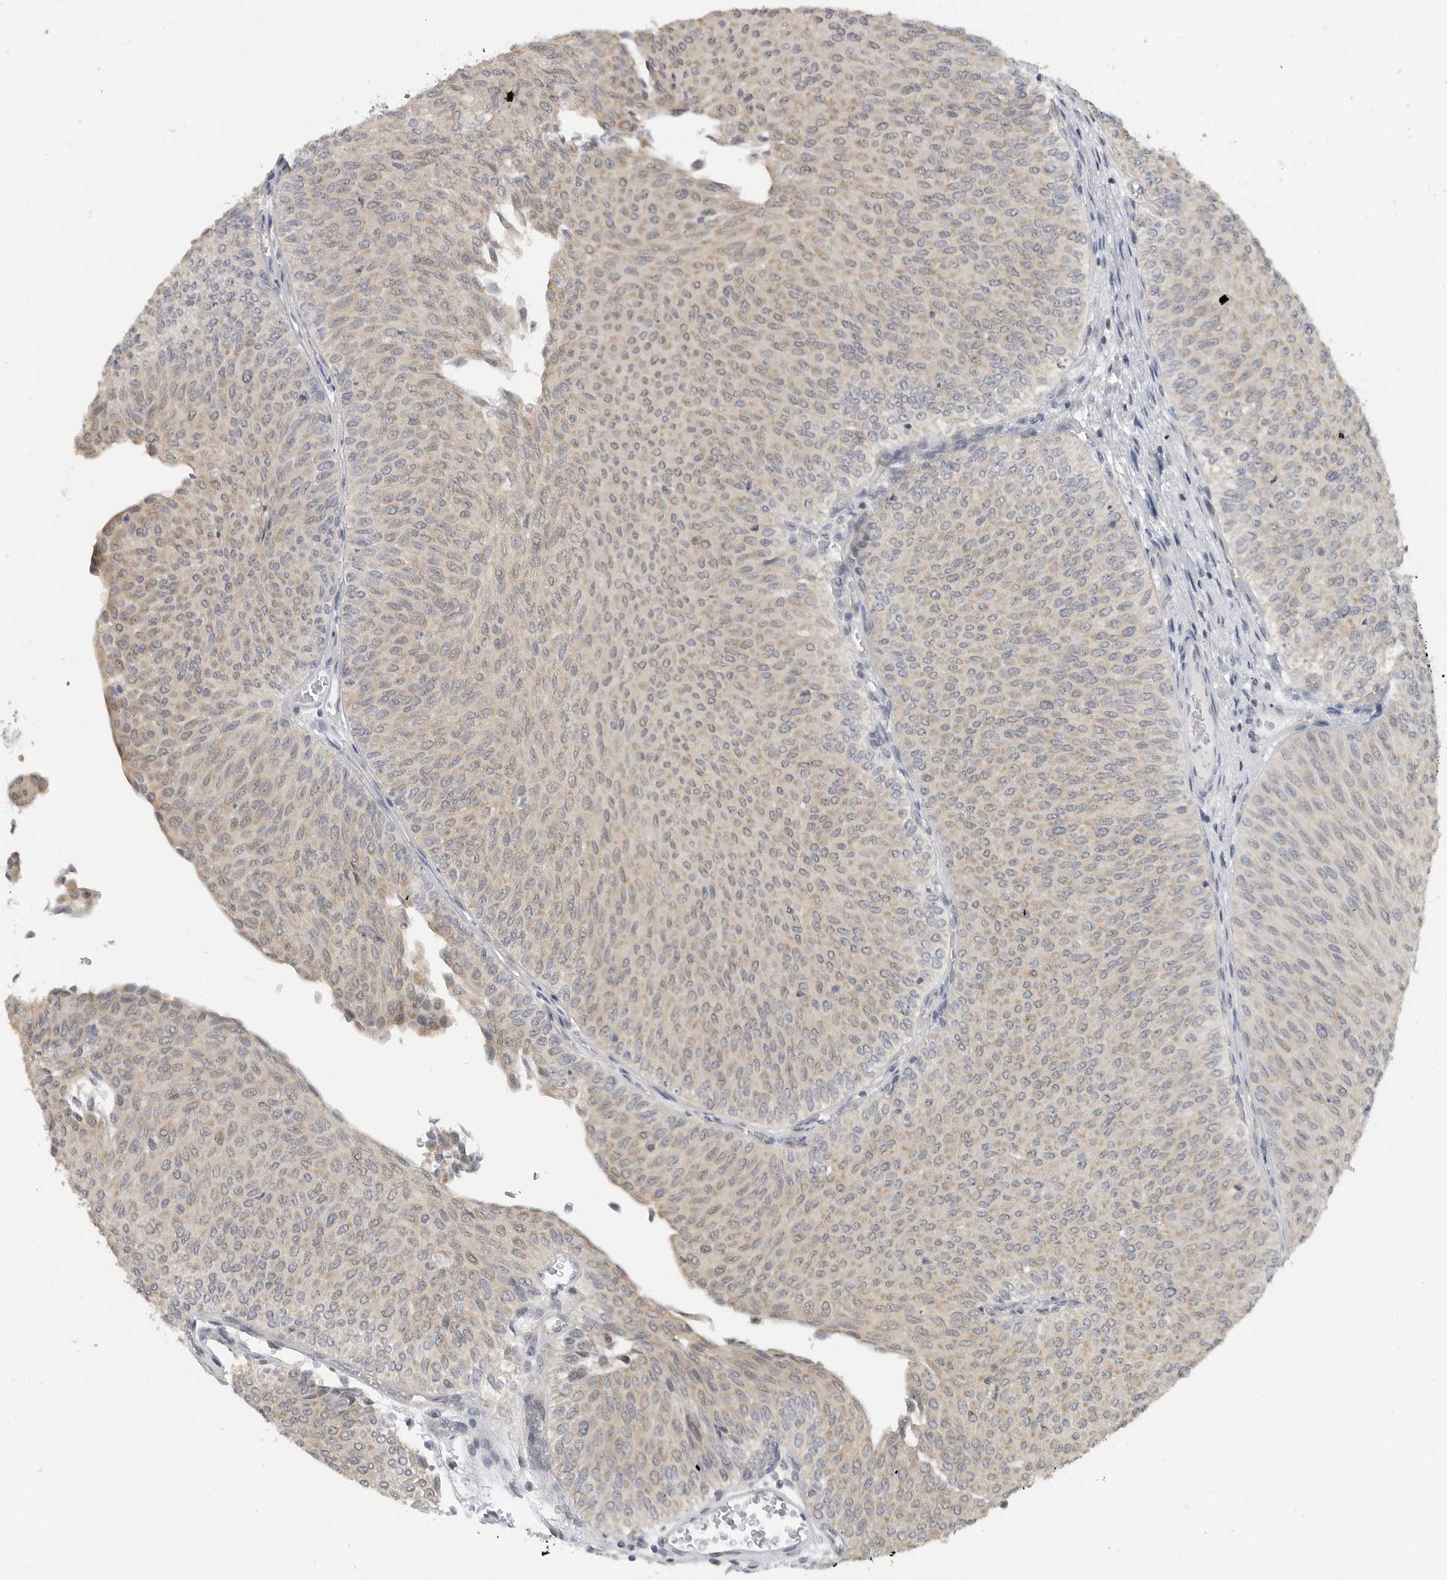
{"staining": {"intensity": "weak", "quantity": ">75%", "location": "cytoplasmic/membranous"}, "tissue": "urothelial cancer", "cell_type": "Tumor cells", "image_type": "cancer", "snomed": [{"axis": "morphology", "description": "Urothelial carcinoma, Low grade"}, {"axis": "topography", "description": "Urinary bladder"}], "caption": "Immunohistochemical staining of human urothelial cancer demonstrates low levels of weak cytoplasmic/membranous expression in about >75% of tumor cells. The staining was performed using DAB (3,3'-diaminobenzidine), with brown indicating positive protein expression. Nuclei are stained blue with hematoxylin.", "gene": "IL12RB2", "patient": {"sex": "male", "age": 78}}